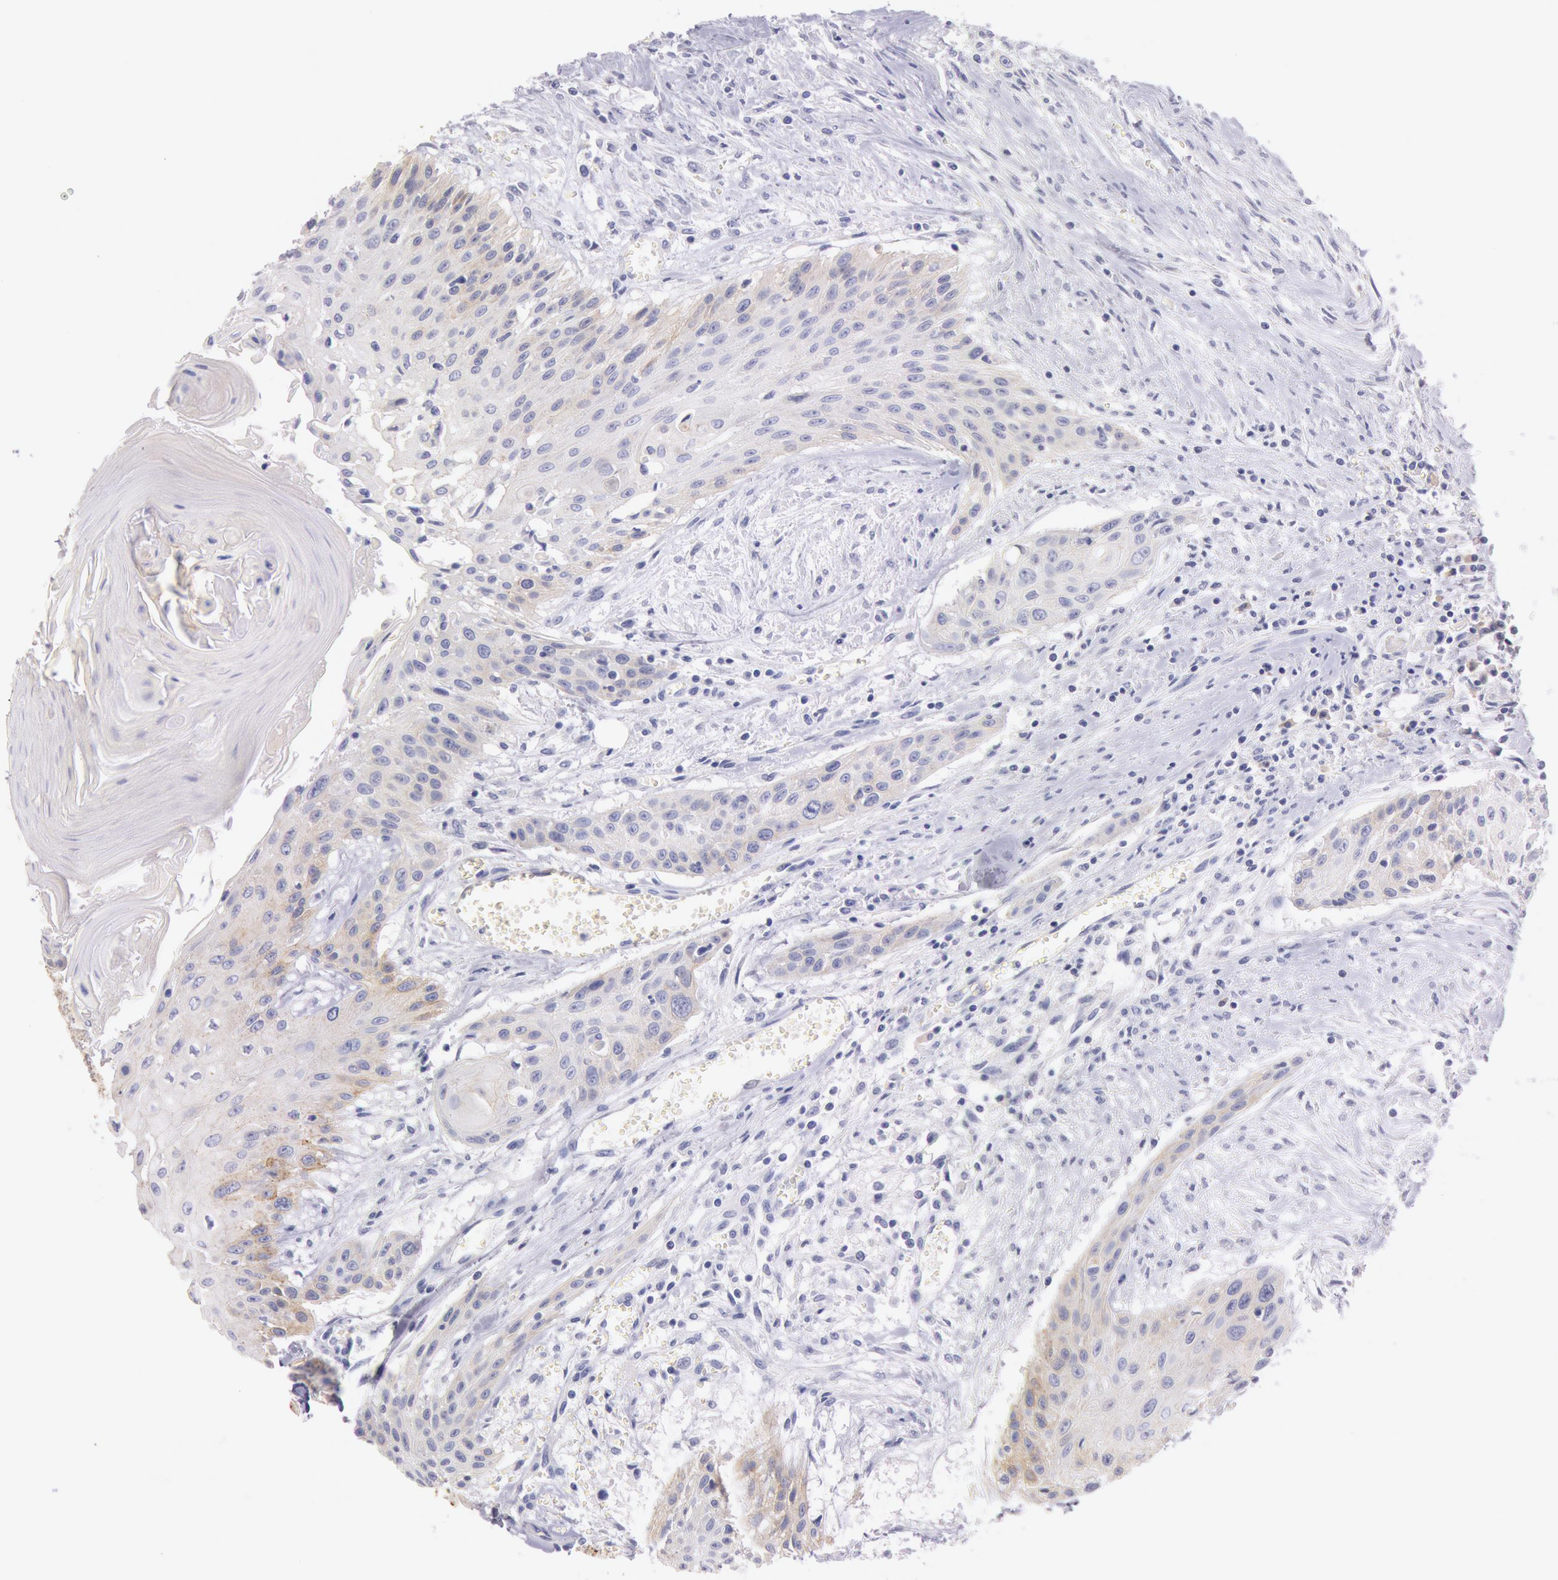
{"staining": {"intensity": "weak", "quantity": "<25%", "location": "cytoplasmic/membranous"}, "tissue": "head and neck cancer", "cell_type": "Tumor cells", "image_type": "cancer", "snomed": [{"axis": "morphology", "description": "Squamous cell carcinoma, NOS"}, {"axis": "morphology", "description": "Squamous cell carcinoma, metastatic, NOS"}, {"axis": "topography", "description": "Lymph node"}, {"axis": "topography", "description": "Salivary gland"}, {"axis": "topography", "description": "Head-Neck"}], "caption": "Immunohistochemistry (IHC) histopathology image of human head and neck squamous cell carcinoma stained for a protein (brown), which shows no expression in tumor cells.", "gene": "EGFR", "patient": {"sex": "female", "age": 74}}